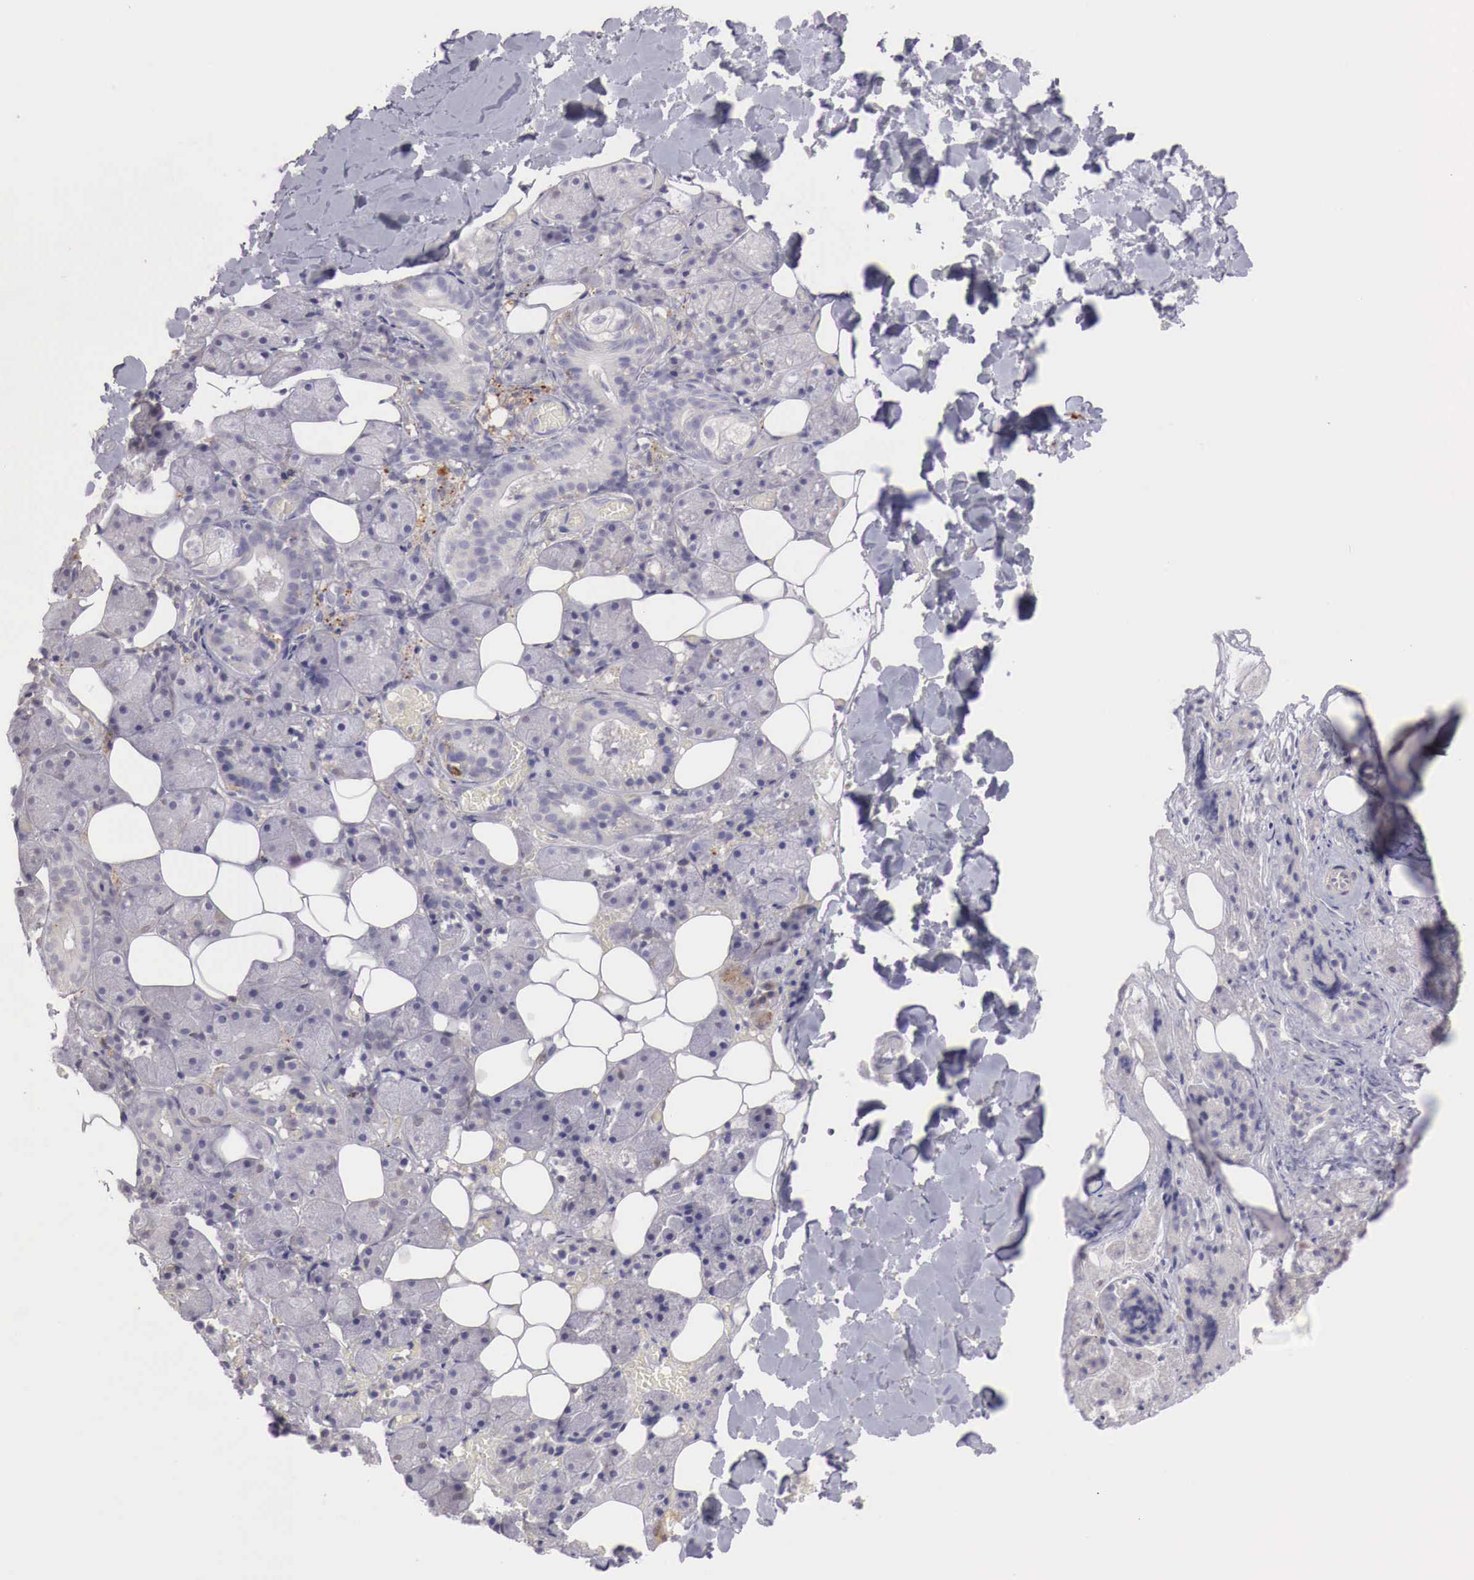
{"staining": {"intensity": "weak", "quantity": "<25%", "location": "cytoplasmic/membranous"}, "tissue": "salivary gland", "cell_type": "Glandular cells", "image_type": "normal", "snomed": [{"axis": "morphology", "description": "Normal tissue, NOS"}, {"axis": "topography", "description": "Salivary gland"}], "caption": "IHC of benign human salivary gland exhibits no expression in glandular cells.", "gene": "RENBP", "patient": {"sex": "female", "age": 55}}